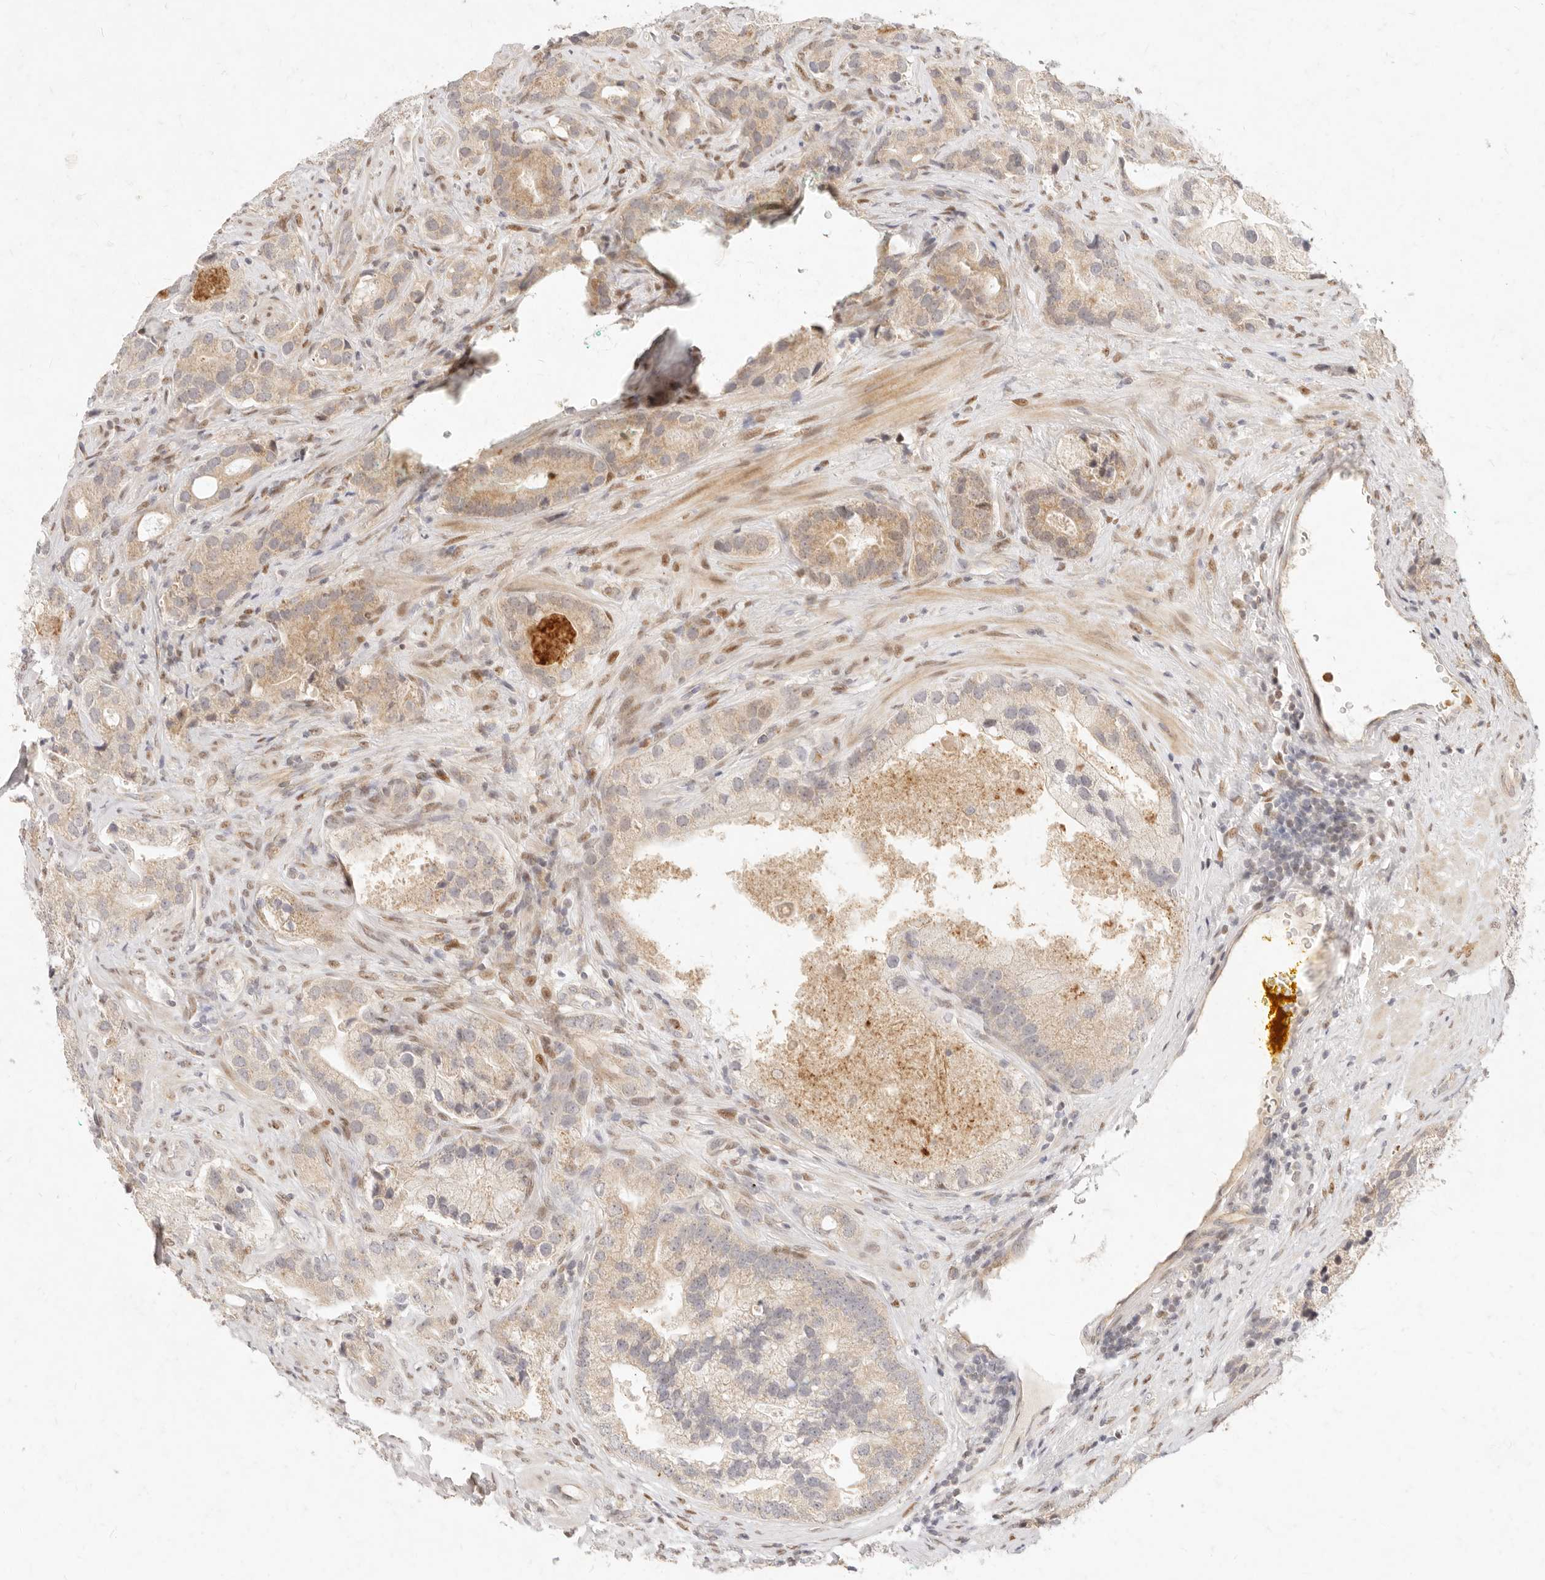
{"staining": {"intensity": "weak", "quantity": "25%-75%", "location": "cytoplasmic/membranous"}, "tissue": "prostate cancer", "cell_type": "Tumor cells", "image_type": "cancer", "snomed": [{"axis": "morphology", "description": "Adenocarcinoma, High grade"}, {"axis": "topography", "description": "Prostate"}], "caption": "Tumor cells exhibit weak cytoplasmic/membranous expression in approximately 25%-75% of cells in prostate cancer. (DAB (3,3'-diaminobenzidine) IHC with brightfield microscopy, high magnification).", "gene": "ASCL3", "patient": {"sex": "male", "age": 70}}